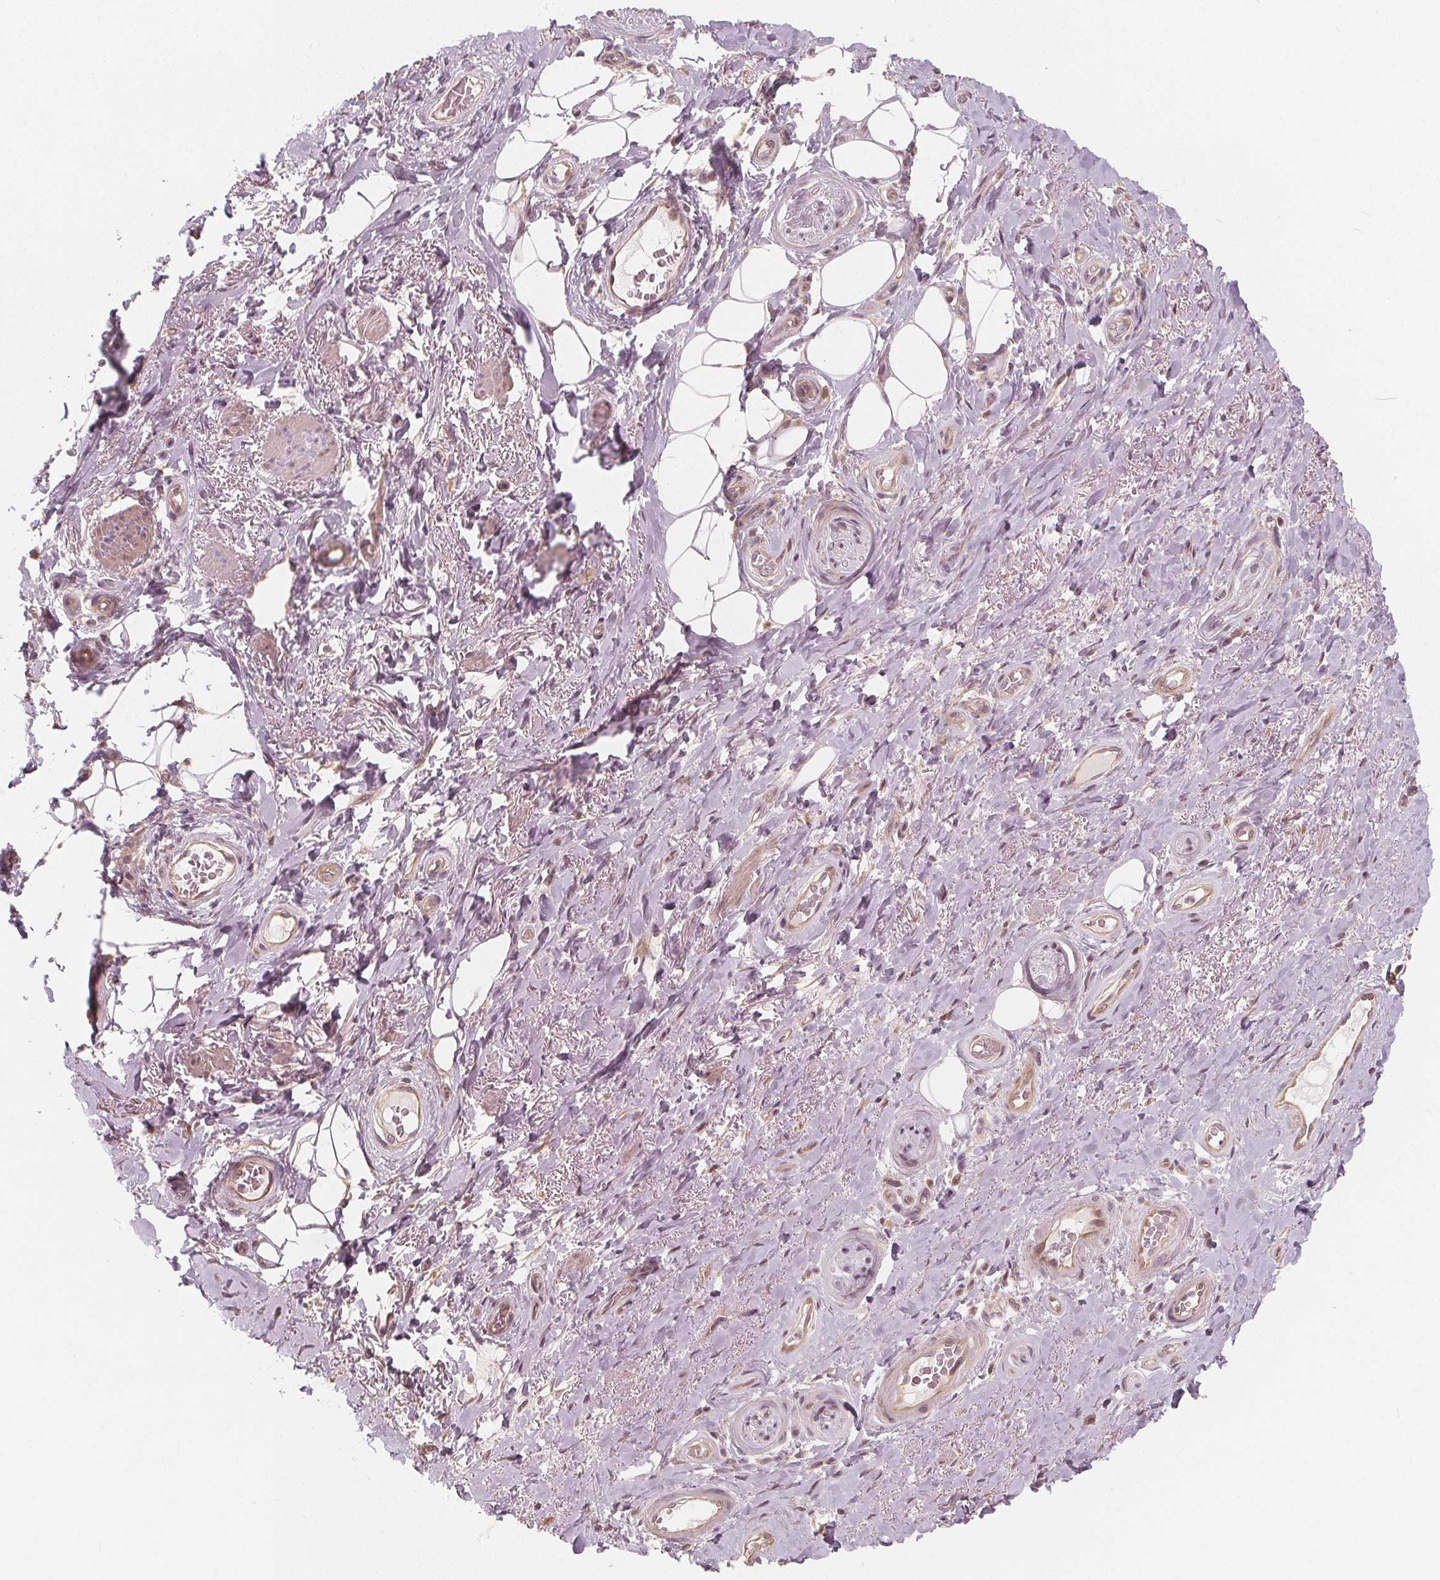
{"staining": {"intensity": "negative", "quantity": "none", "location": "none"}, "tissue": "adipose tissue", "cell_type": "Adipocytes", "image_type": "normal", "snomed": [{"axis": "morphology", "description": "Normal tissue, NOS"}, {"axis": "topography", "description": "Anal"}, {"axis": "topography", "description": "Peripheral nerve tissue"}], "caption": "There is no significant staining in adipocytes of adipose tissue. Nuclei are stained in blue.", "gene": "SNX12", "patient": {"sex": "male", "age": 53}}